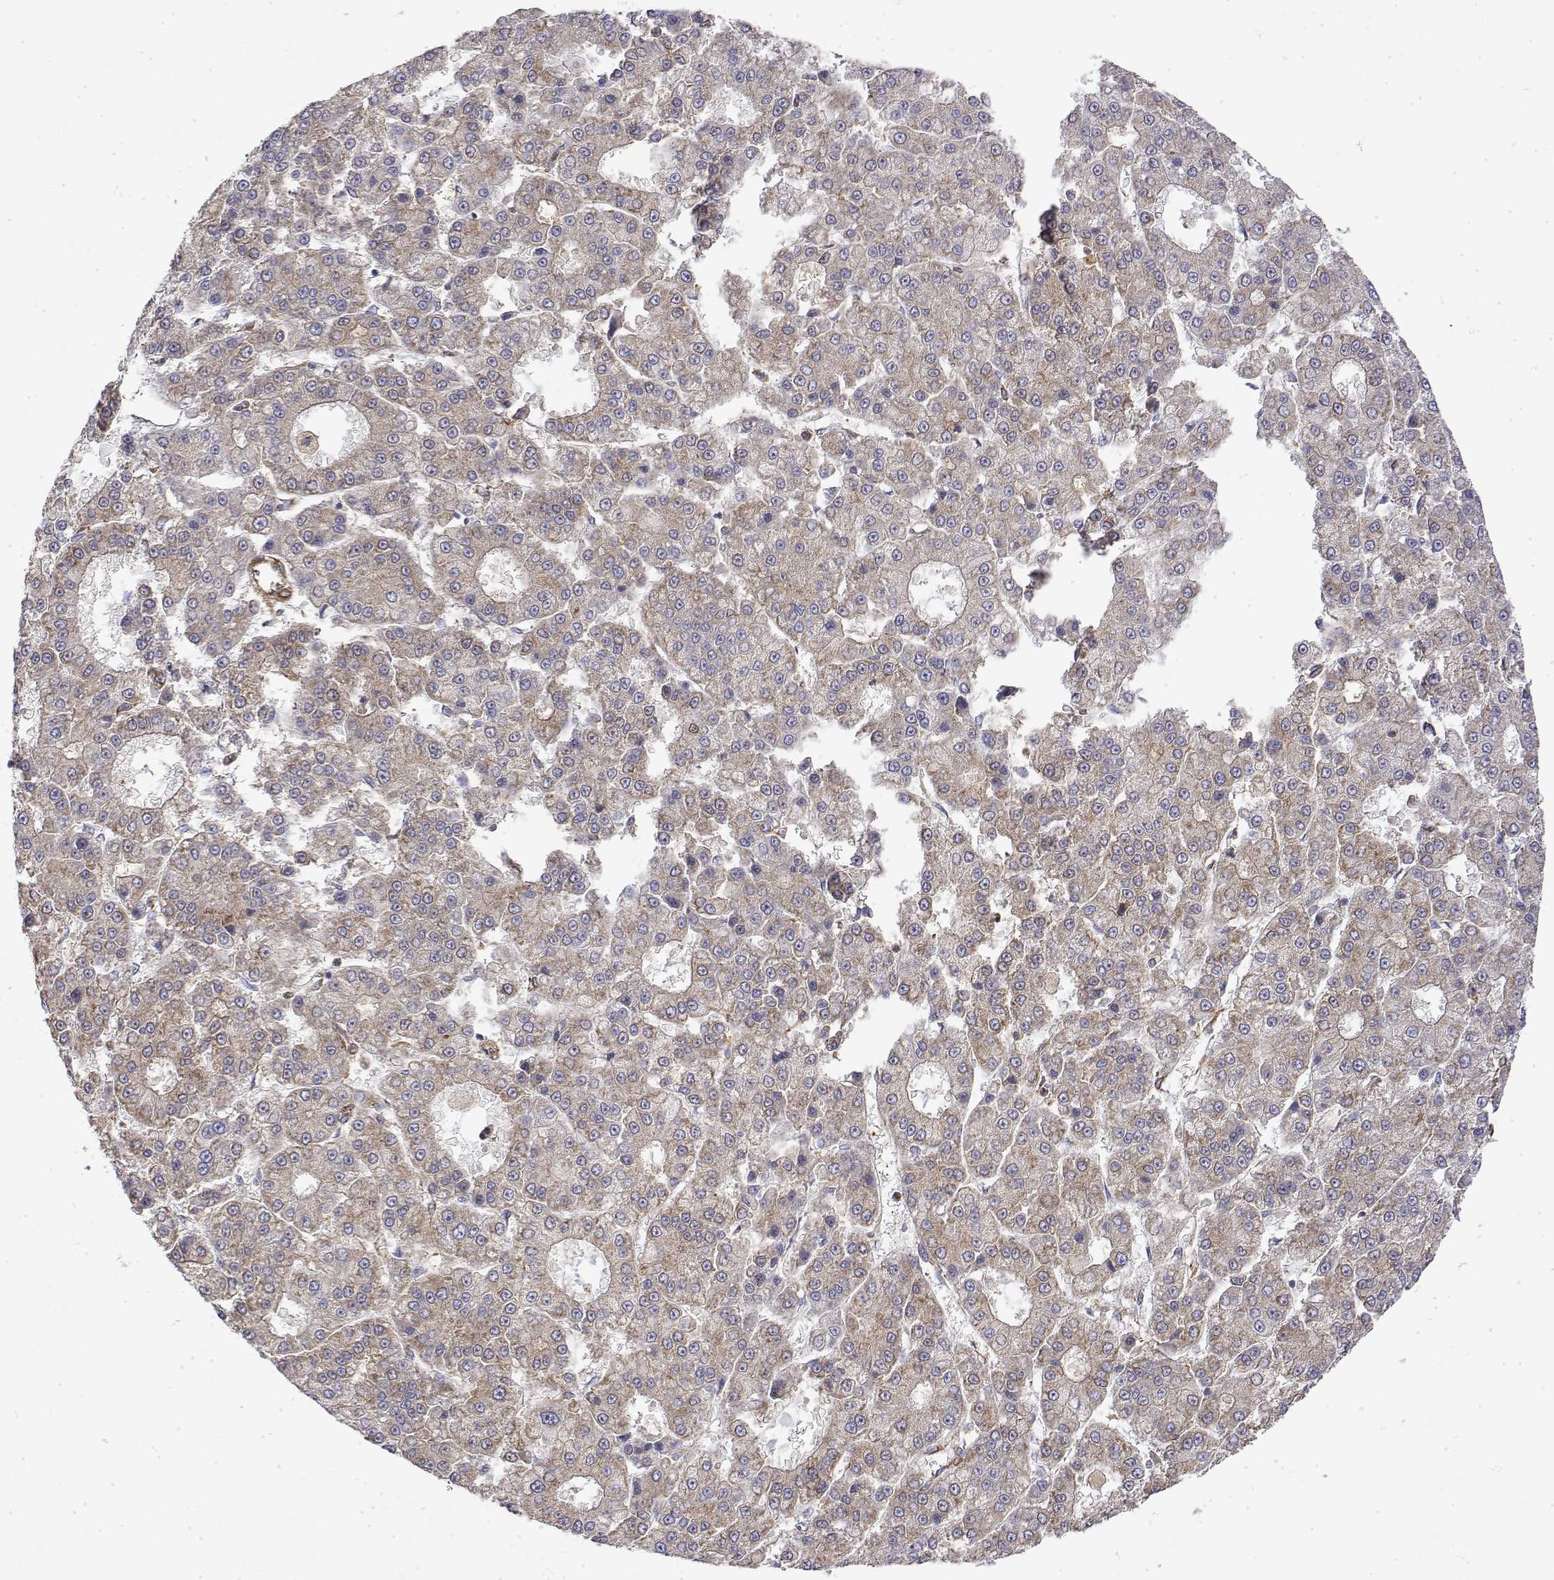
{"staining": {"intensity": "weak", "quantity": "<25%", "location": "cytoplasmic/membranous"}, "tissue": "liver cancer", "cell_type": "Tumor cells", "image_type": "cancer", "snomed": [{"axis": "morphology", "description": "Carcinoma, Hepatocellular, NOS"}, {"axis": "topography", "description": "Liver"}], "caption": "IHC histopathology image of liver cancer (hepatocellular carcinoma) stained for a protein (brown), which demonstrates no positivity in tumor cells.", "gene": "PACSIN2", "patient": {"sex": "male", "age": 70}}